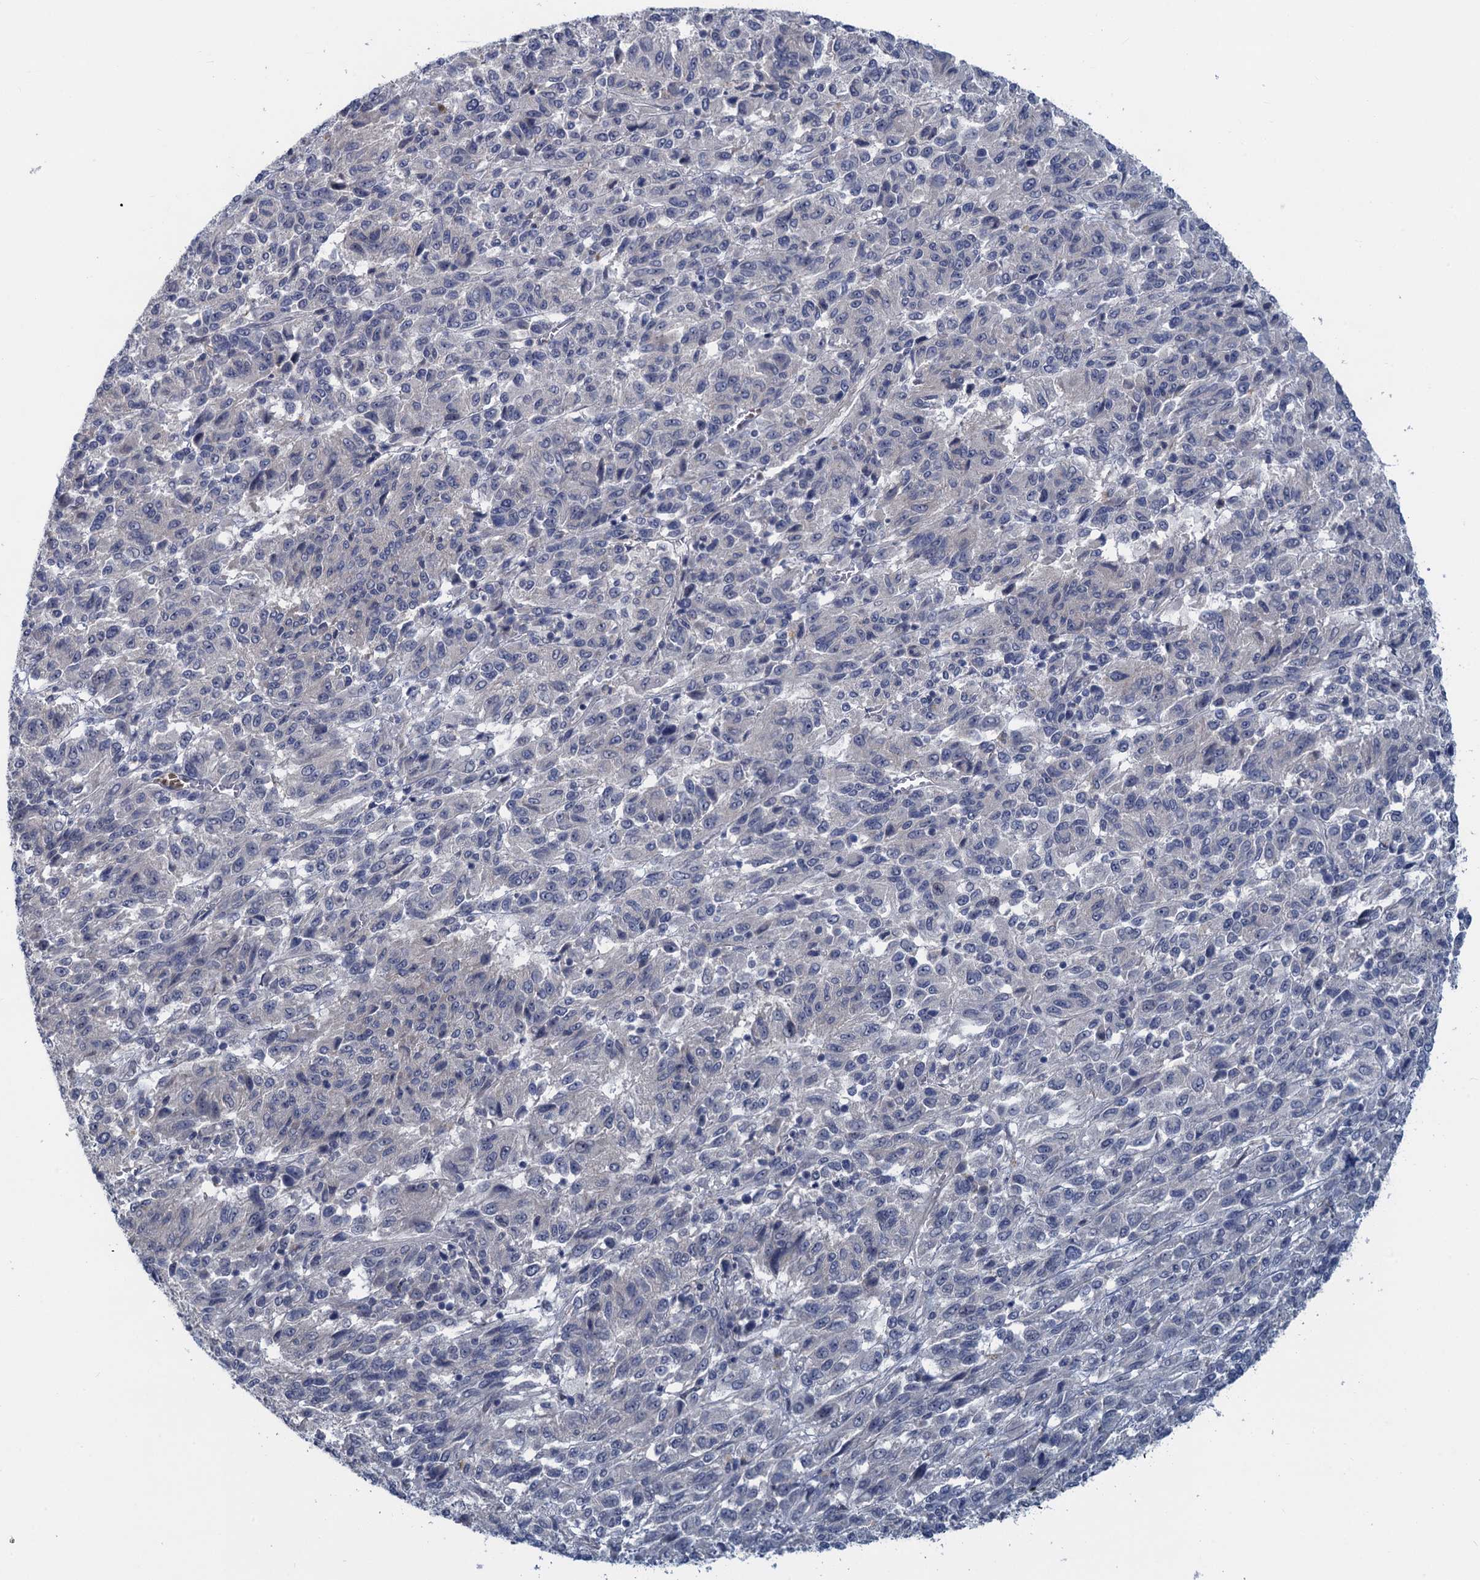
{"staining": {"intensity": "negative", "quantity": "none", "location": "none"}, "tissue": "melanoma", "cell_type": "Tumor cells", "image_type": "cancer", "snomed": [{"axis": "morphology", "description": "Malignant melanoma, Metastatic site"}, {"axis": "topography", "description": "Lung"}], "caption": "There is no significant expression in tumor cells of malignant melanoma (metastatic site).", "gene": "MYO16", "patient": {"sex": "male", "age": 64}}